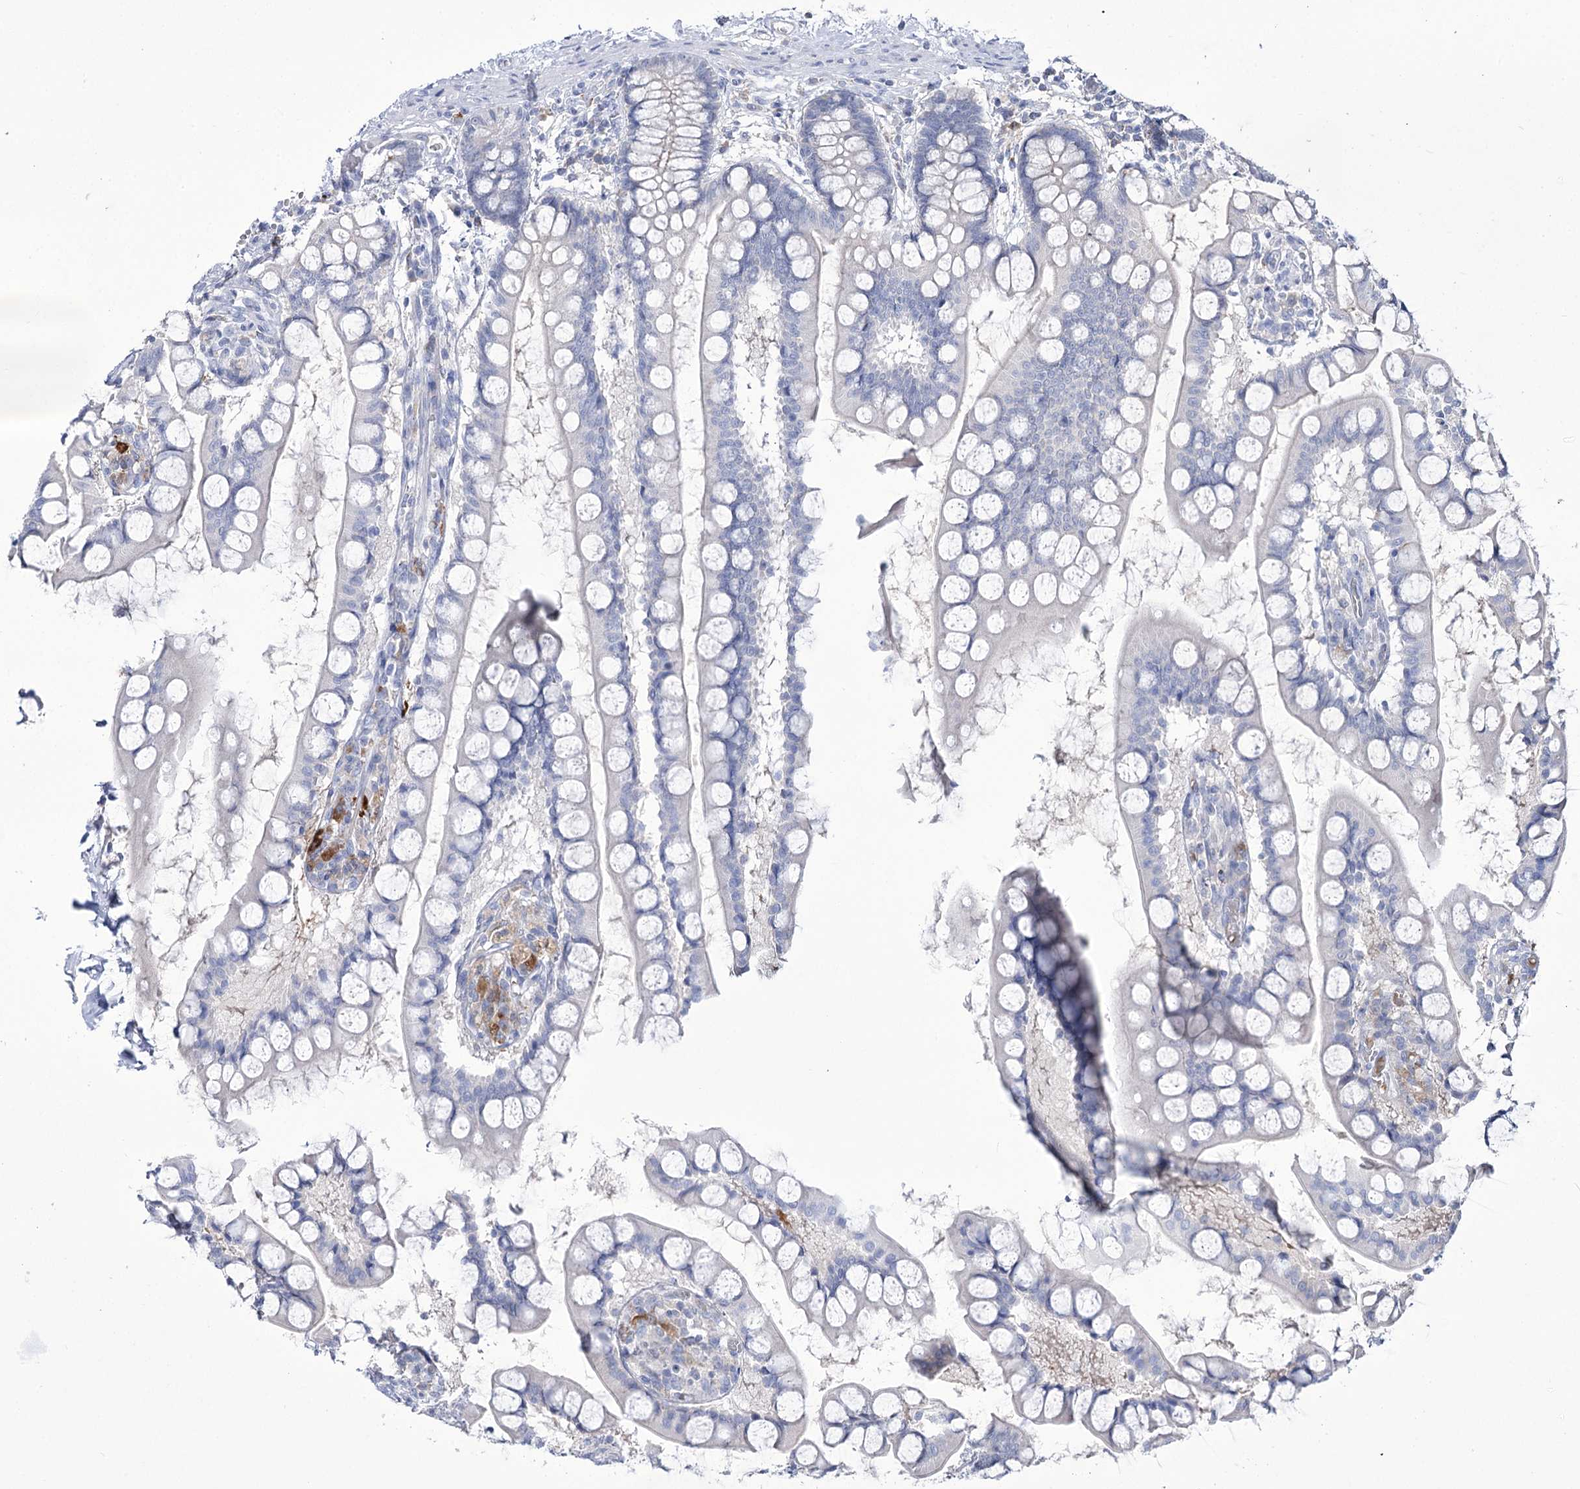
{"staining": {"intensity": "negative", "quantity": "none", "location": "none"}, "tissue": "small intestine", "cell_type": "Glandular cells", "image_type": "normal", "snomed": [{"axis": "morphology", "description": "Normal tissue, NOS"}, {"axis": "topography", "description": "Small intestine"}], "caption": "Image shows no protein positivity in glandular cells of unremarkable small intestine.", "gene": "ZNF622", "patient": {"sex": "male", "age": 52}}